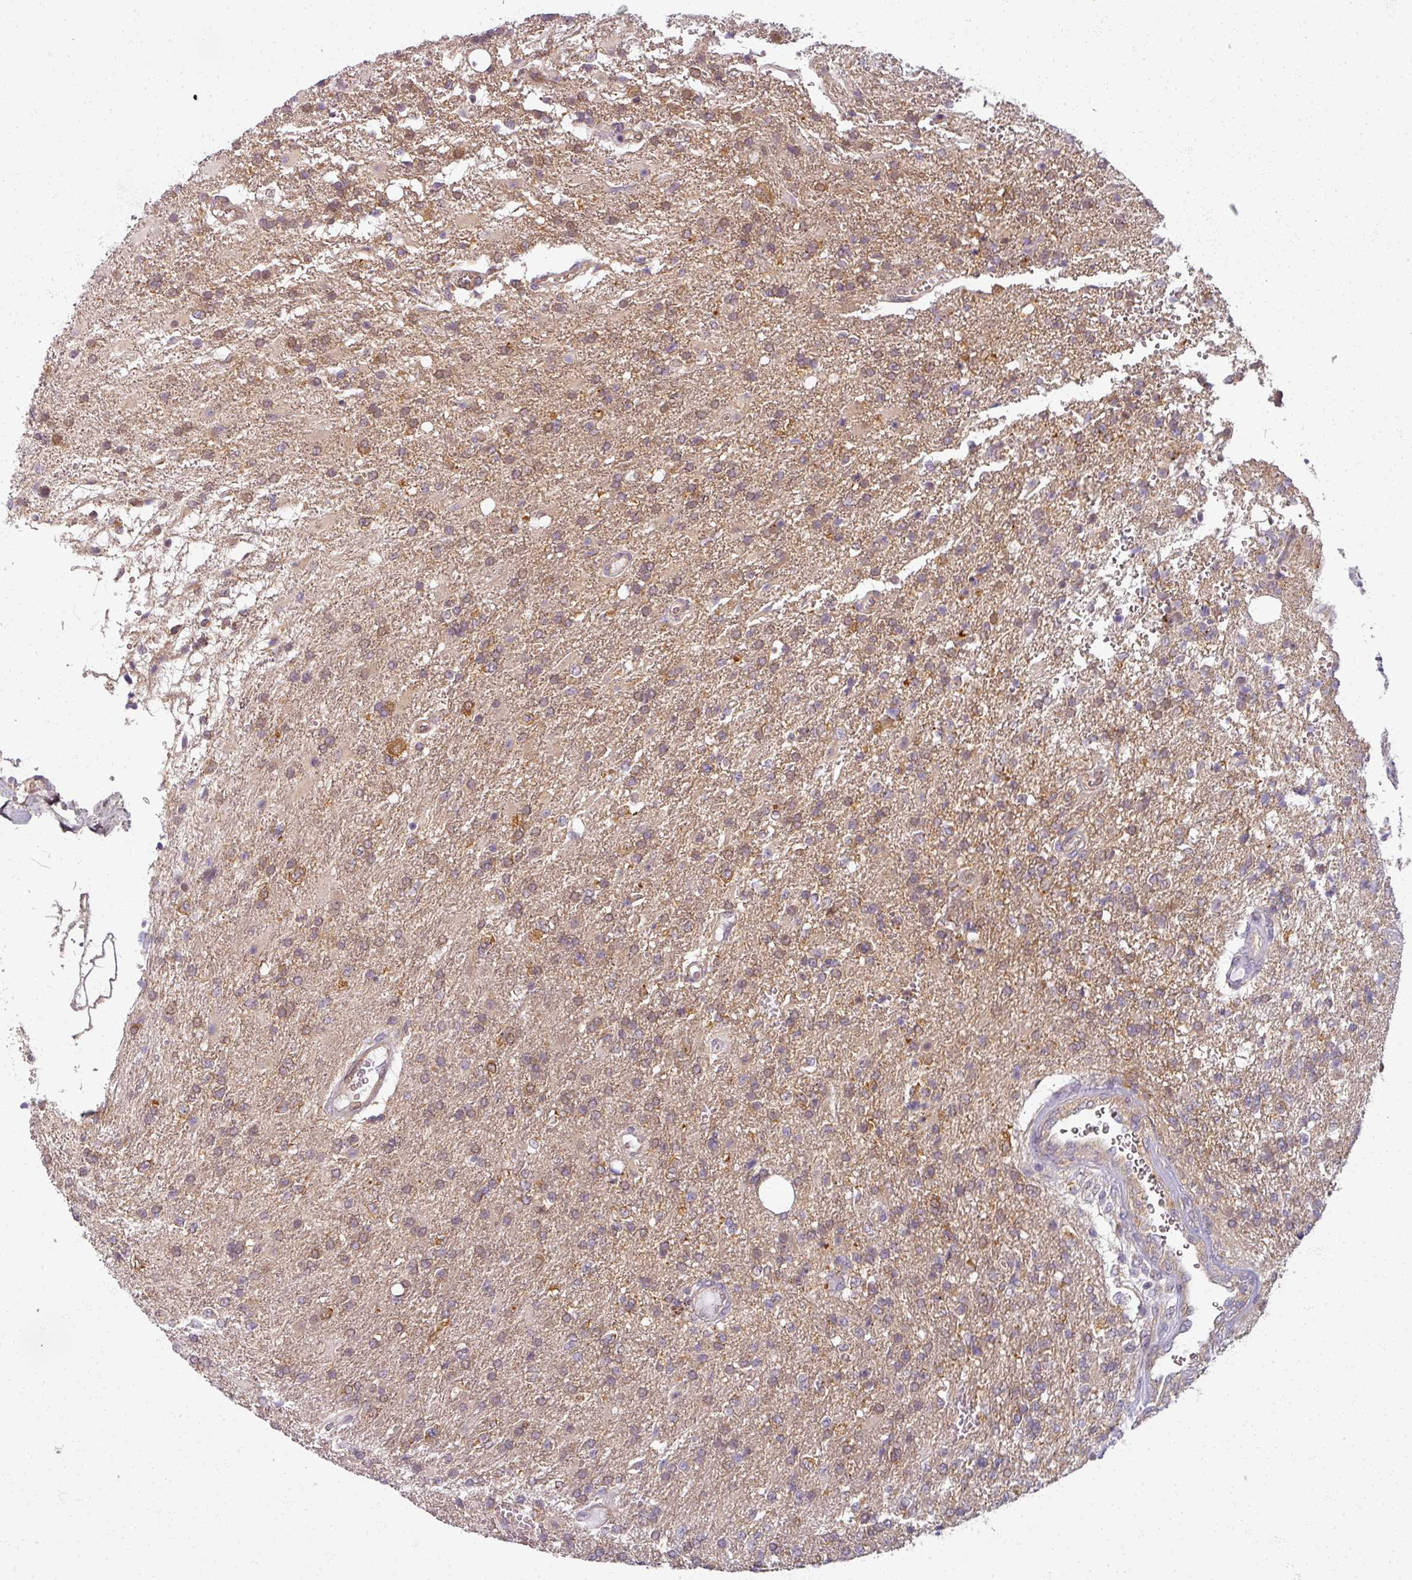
{"staining": {"intensity": "strong", "quantity": "<25%", "location": "cytoplasmic/membranous"}, "tissue": "glioma", "cell_type": "Tumor cells", "image_type": "cancer", "snomed": [{"axis": "morphology", "description": "Glioma, malignant, High grade"}, {"axis": "topography", "description": "Brain"}], "caption": "Strong cytoplasmic/membranous protein positivity is identified in approximately <25% of tumor cells in malignant glioma (high-grade). (IHC, brightfield microscopy, high magnification).", "gene": "AGPAT4", "patient": {"sex": "male", "age": 56}}